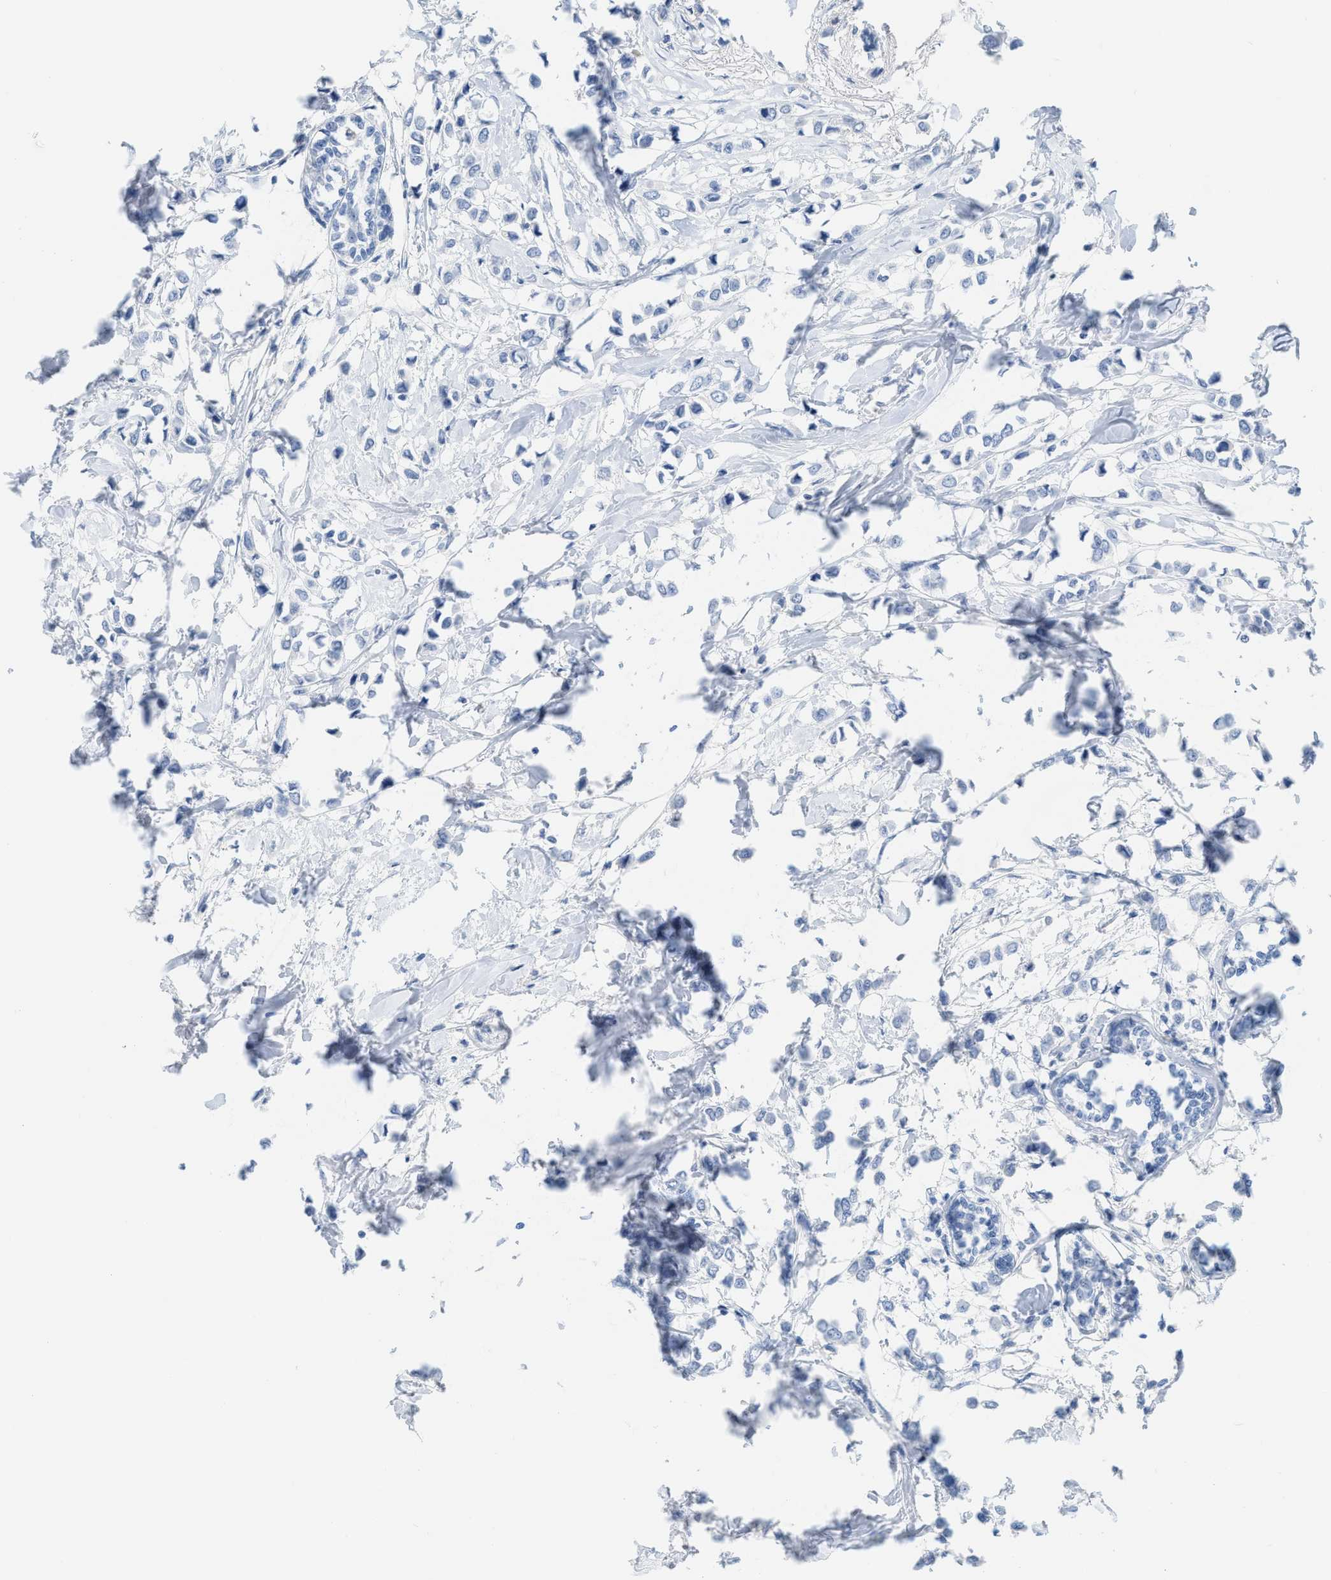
{"staining": {"intensity": "negative", "quantity": "none", "location": "none"}, "tissue": "breast cancer", "cell_type": "Tumor cells", "image_type": "cancer", "snomed": [{"axis": "morphology", "description": "Lobular carcinoma"}, {"axis": "topography", "description": "Breast"}], "caption": "Protein analysis of lobular carcinoma (breast) demonstrates no significant staining in tumor cells.", "gene": "PAPPA", "patient": {"sex": "female", "age": 51}}